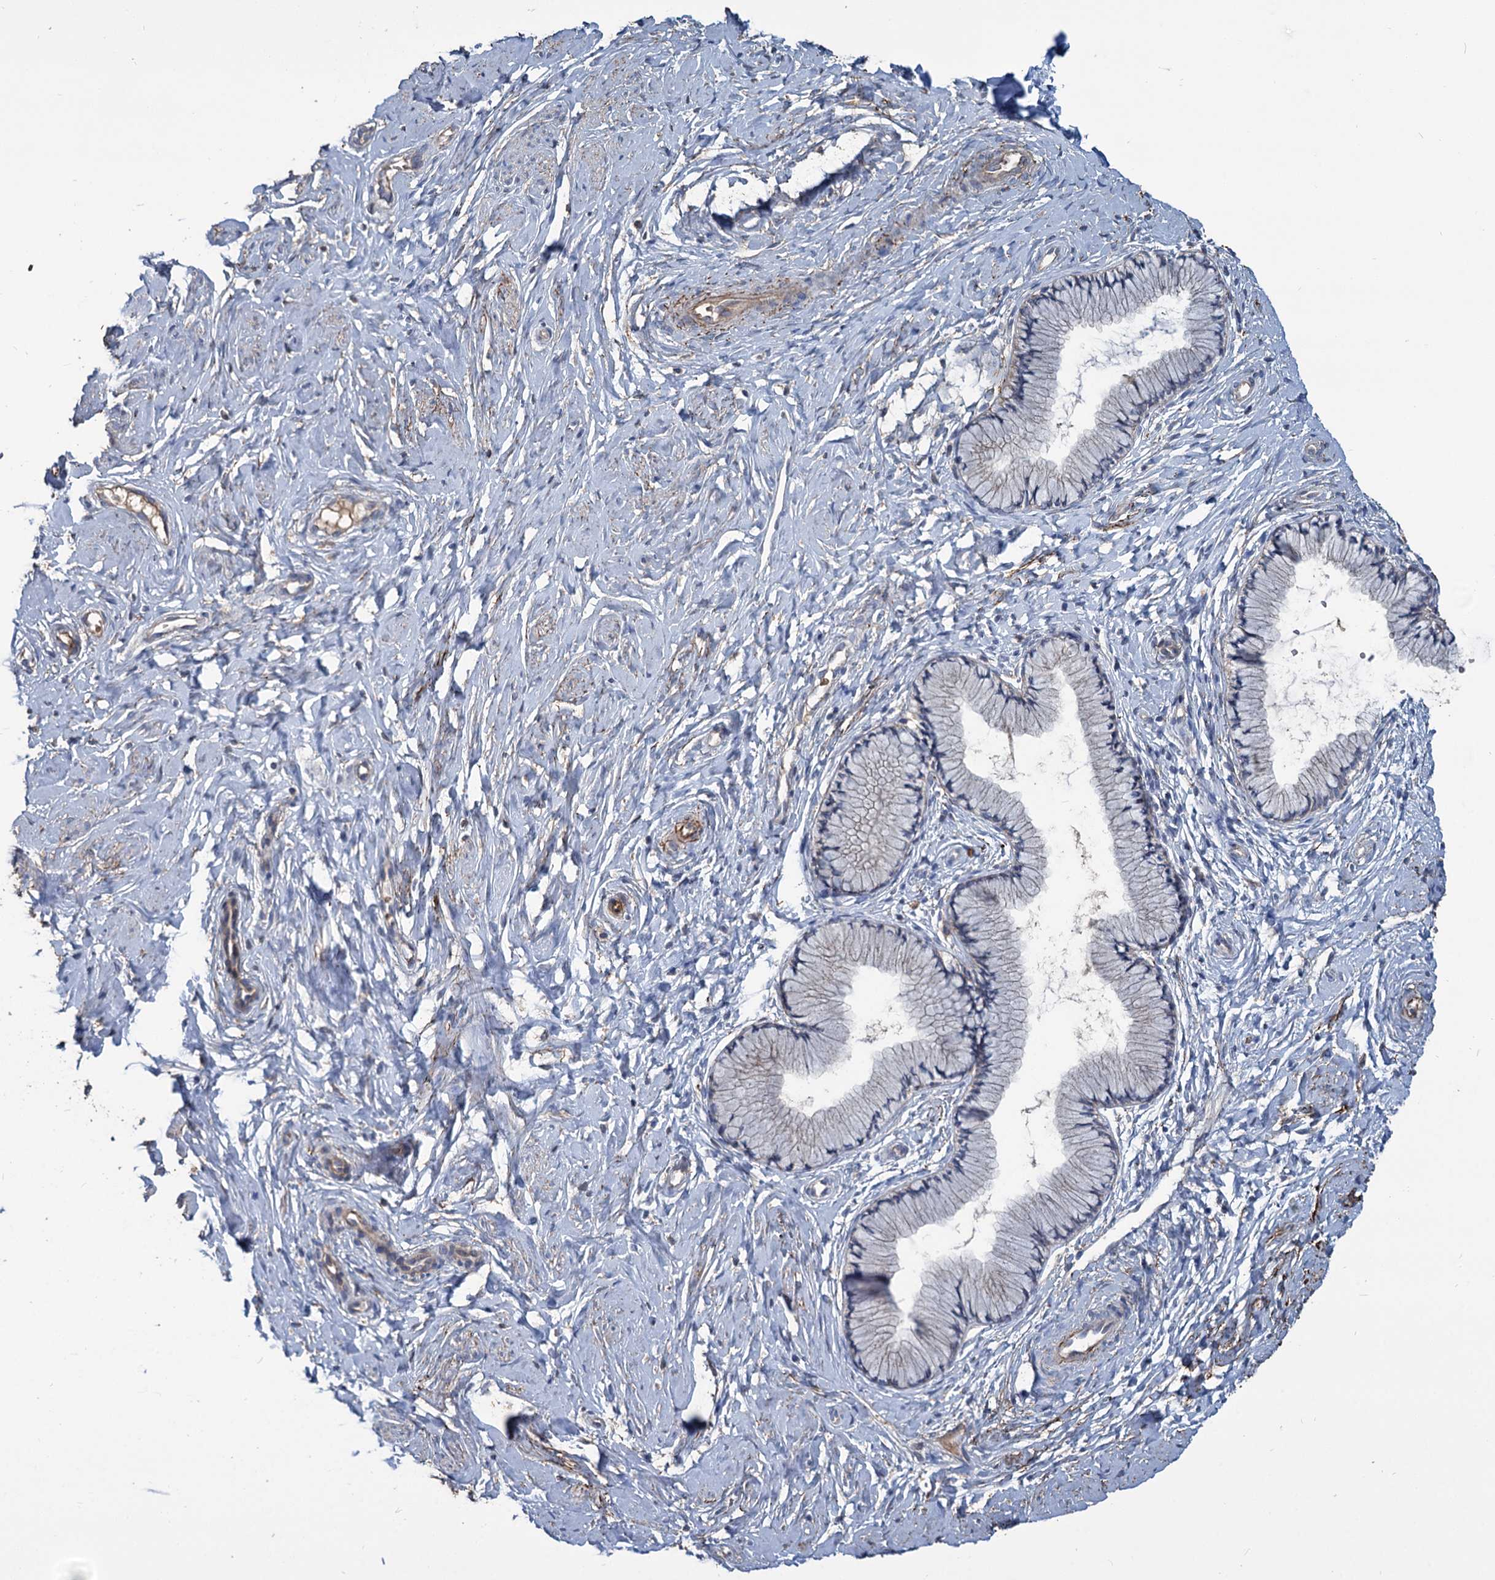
{"staining": {"intensity": "negative", "quantity": "none", "location": "none"}, "tissue": "cervix", "cell_type": "Glandular cells", "image_type": "normal", "snomed": [{"axis": "morphology", "description": "Normal tissue, NOS"}, {"axis": "topography", "description": "Cervix"}], "caption": "A high-resolution photomicrograph shows immunohistochemistry staining of unremarkable cervix, which demonstrates no significant staining in glandular cells.", "gene": "URAD", "patient": {"sex": "female", "age": 33}}